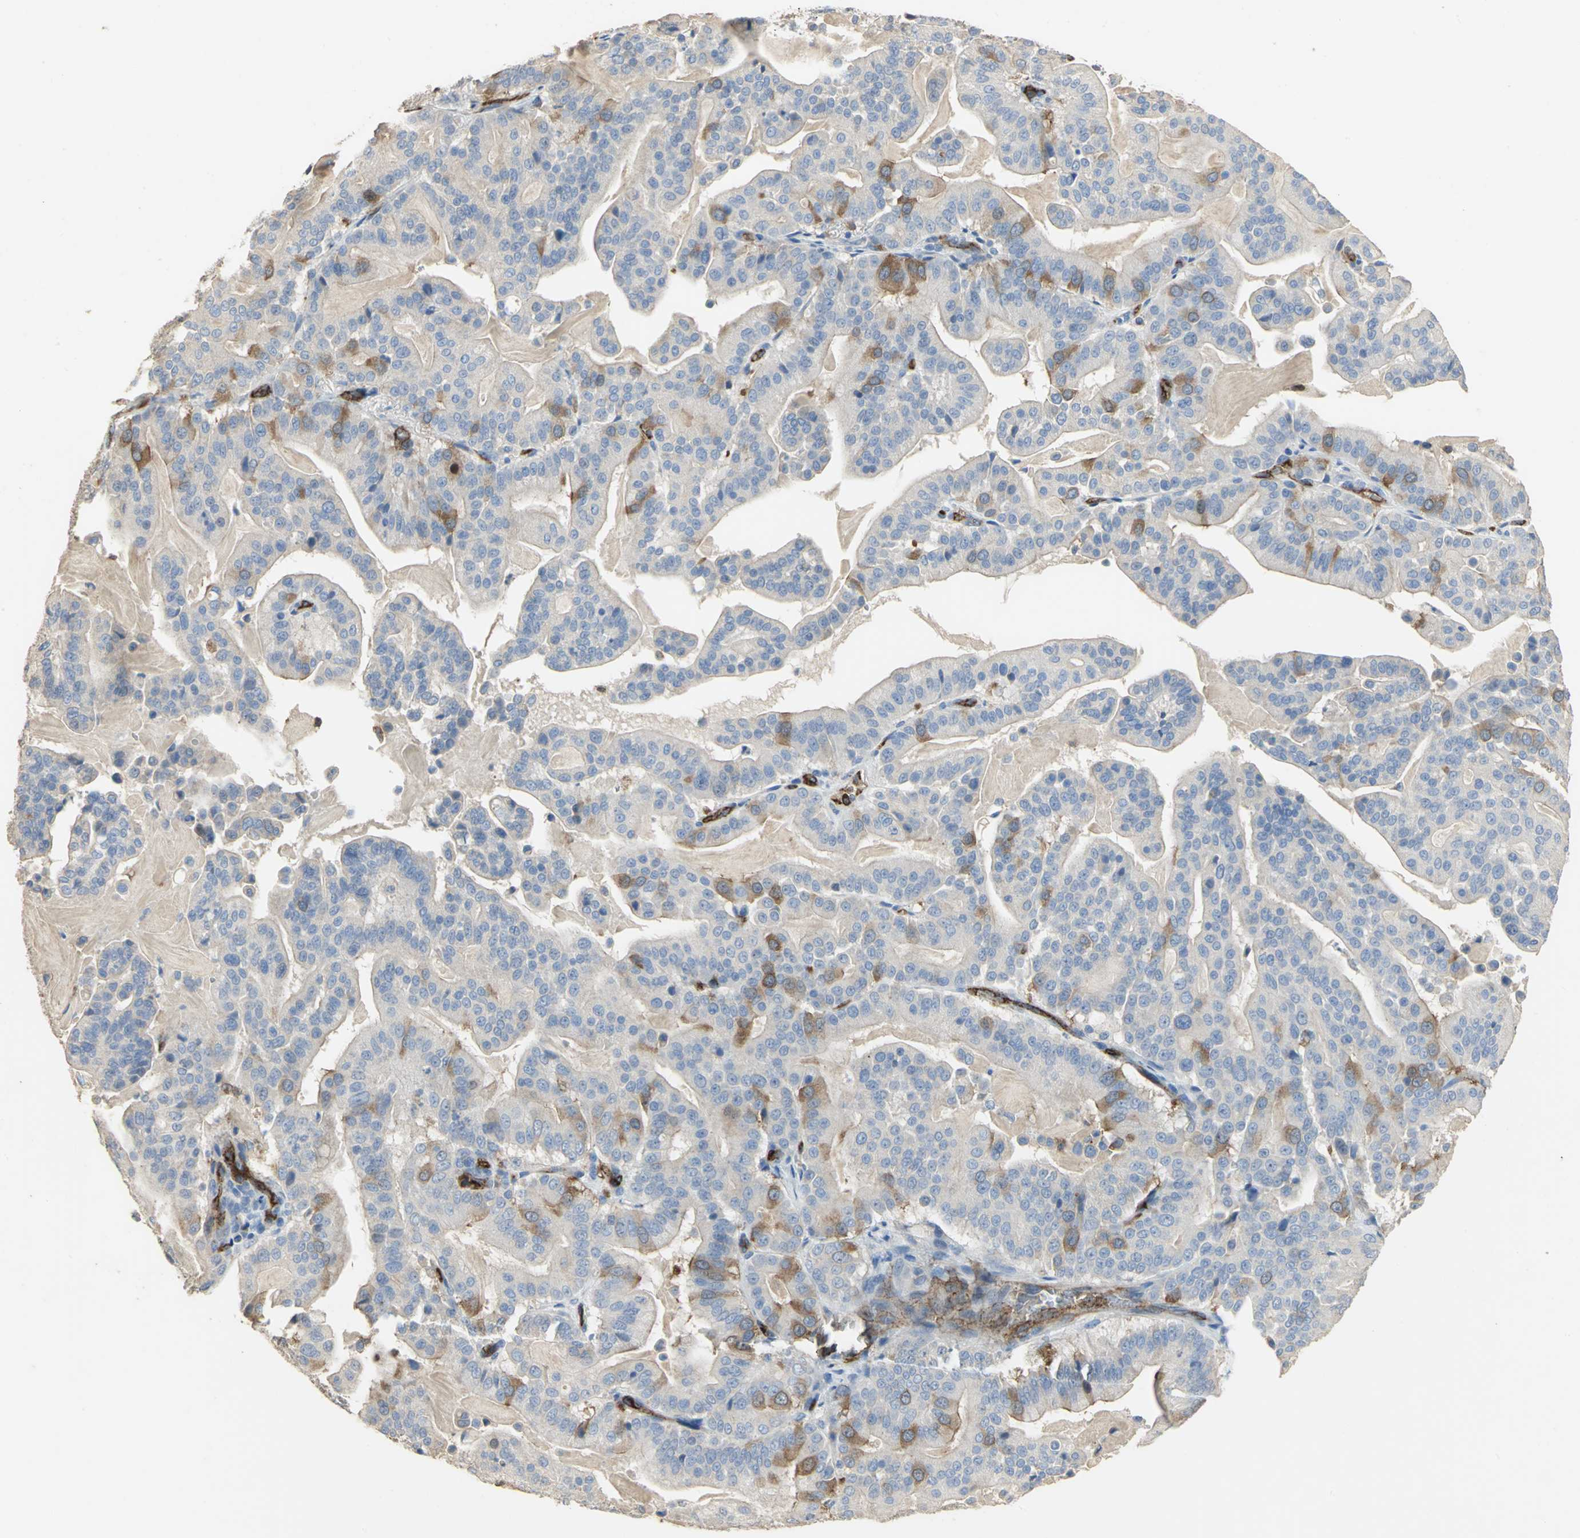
{"staining": {"intensity": "strong", "quantity": "<25%", "location": "cytoplasmic/membranous"}, "tissue": "pancreatic cancer", "cell_type": "Tumor cells", "image_type": "cancer", "snomed": [{"axis": "morphology", "description": "Adenocarcinoma, NOS"}, {"axis": "topography", "description": "Pancreas"}], "caption": "This is a histology image of immunohistochemistry (IHC) staining of adenocarcinoma (pancreatic), which shows strong positivity in the cytoplasmic/membranous of tumor cells.", "gene": "DLGAP5", "patient": {"sex": "male", "age": 63}}